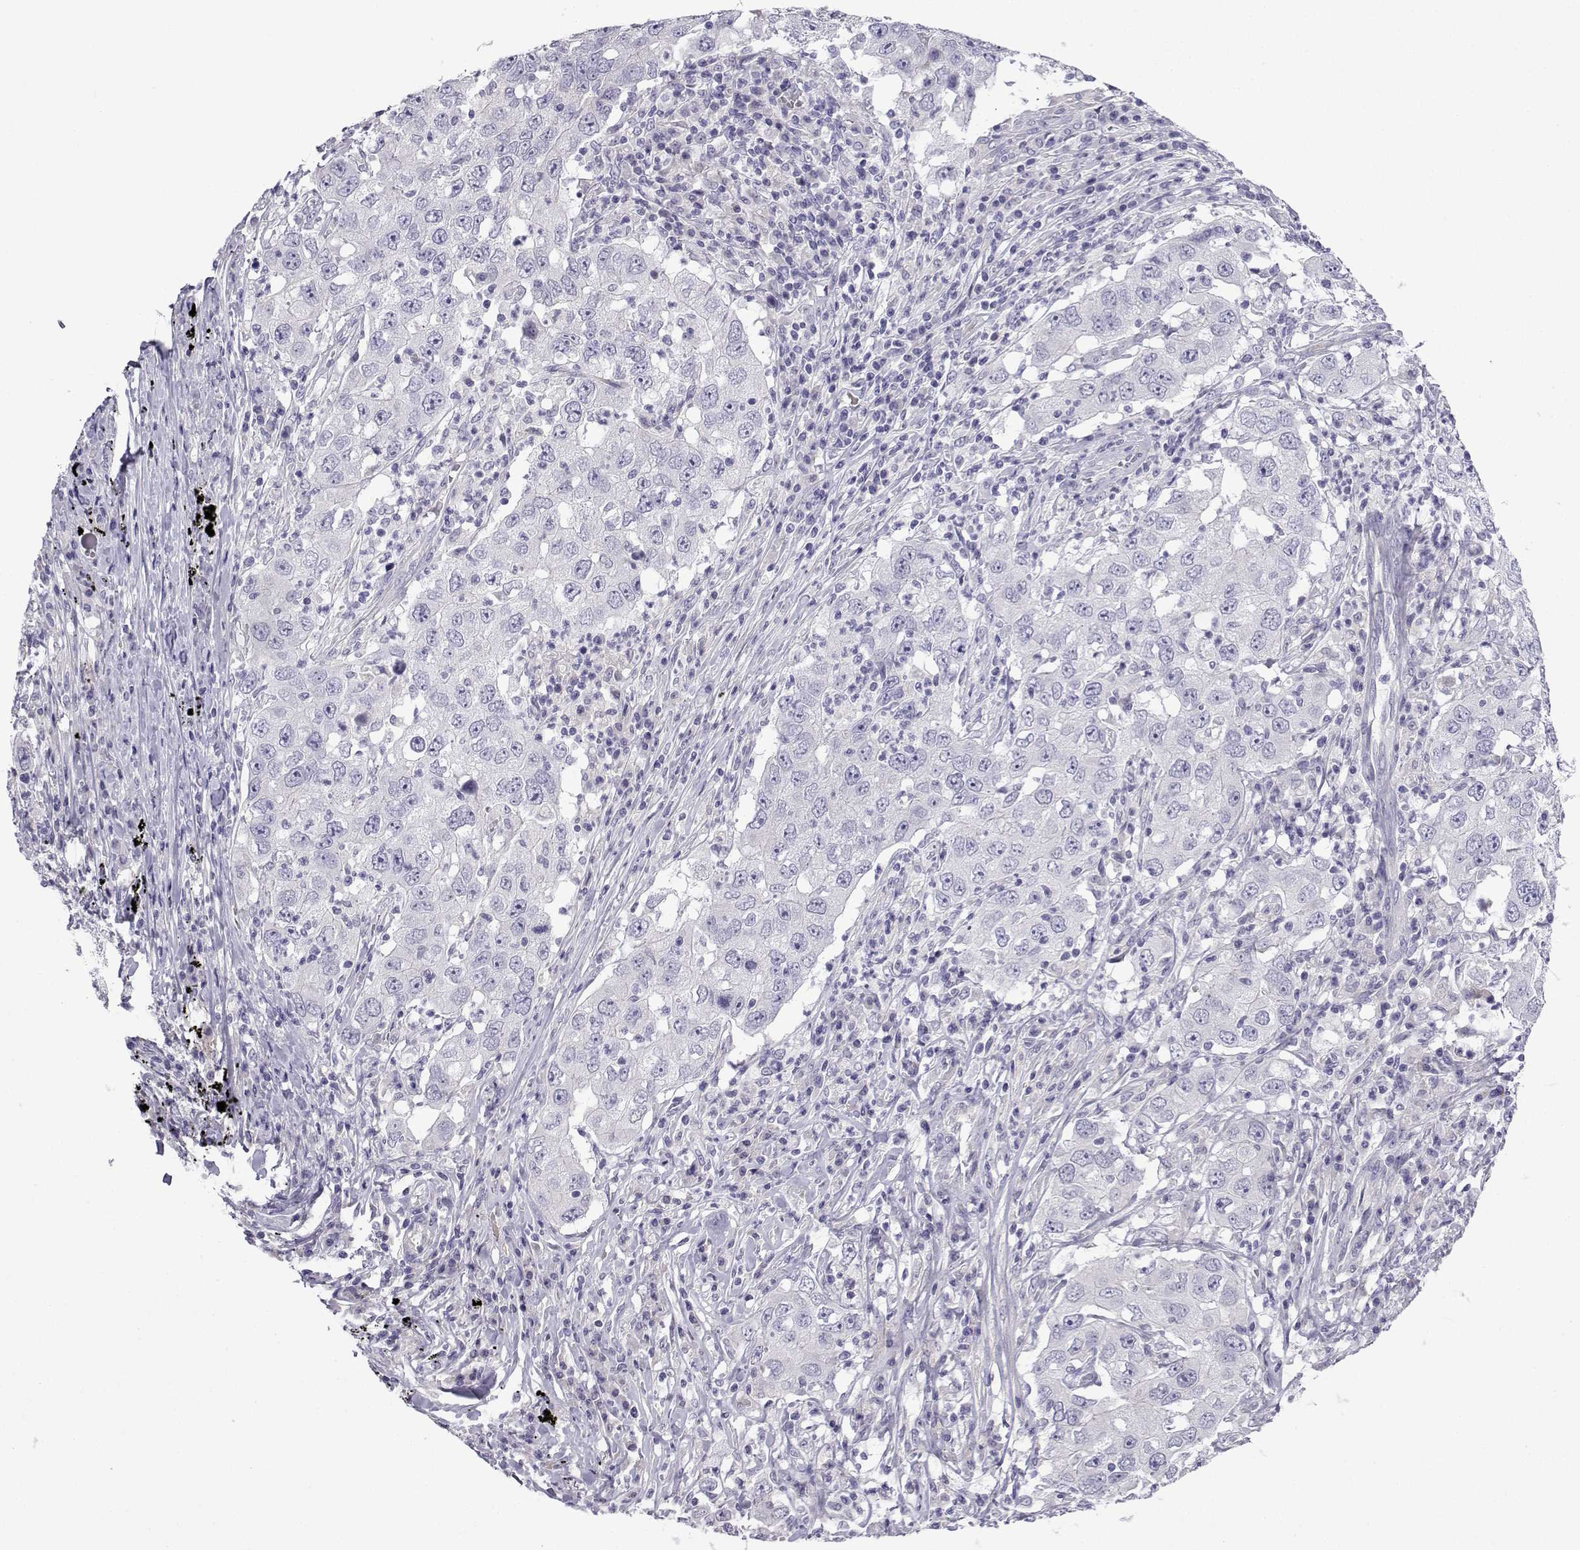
{"staining": {"intensity": "negative", "quantity": "none", "location": "none"}, "tissue": "lung cancer", "cell_type": "Tumor cells", "image_type": "cancer", "snomed": [{"axis": "morphology", "description": "Adenocarcinoma, NOS"}, {"axis": "topography", "description": "Lung"}], "caption": "Immunohistochemistry photomicrograph of neoplastic tissue: human lung cancer (adenocarcinoma) stained with DAB demonstrates no significant protein positivity in tumor cells. (Brightfield microscopy of DAB (3,3'-diaminobenzidine) IHC at high magnification).", "gene": "SPACA7", "patient": {"sex": "male", "age": 73}}